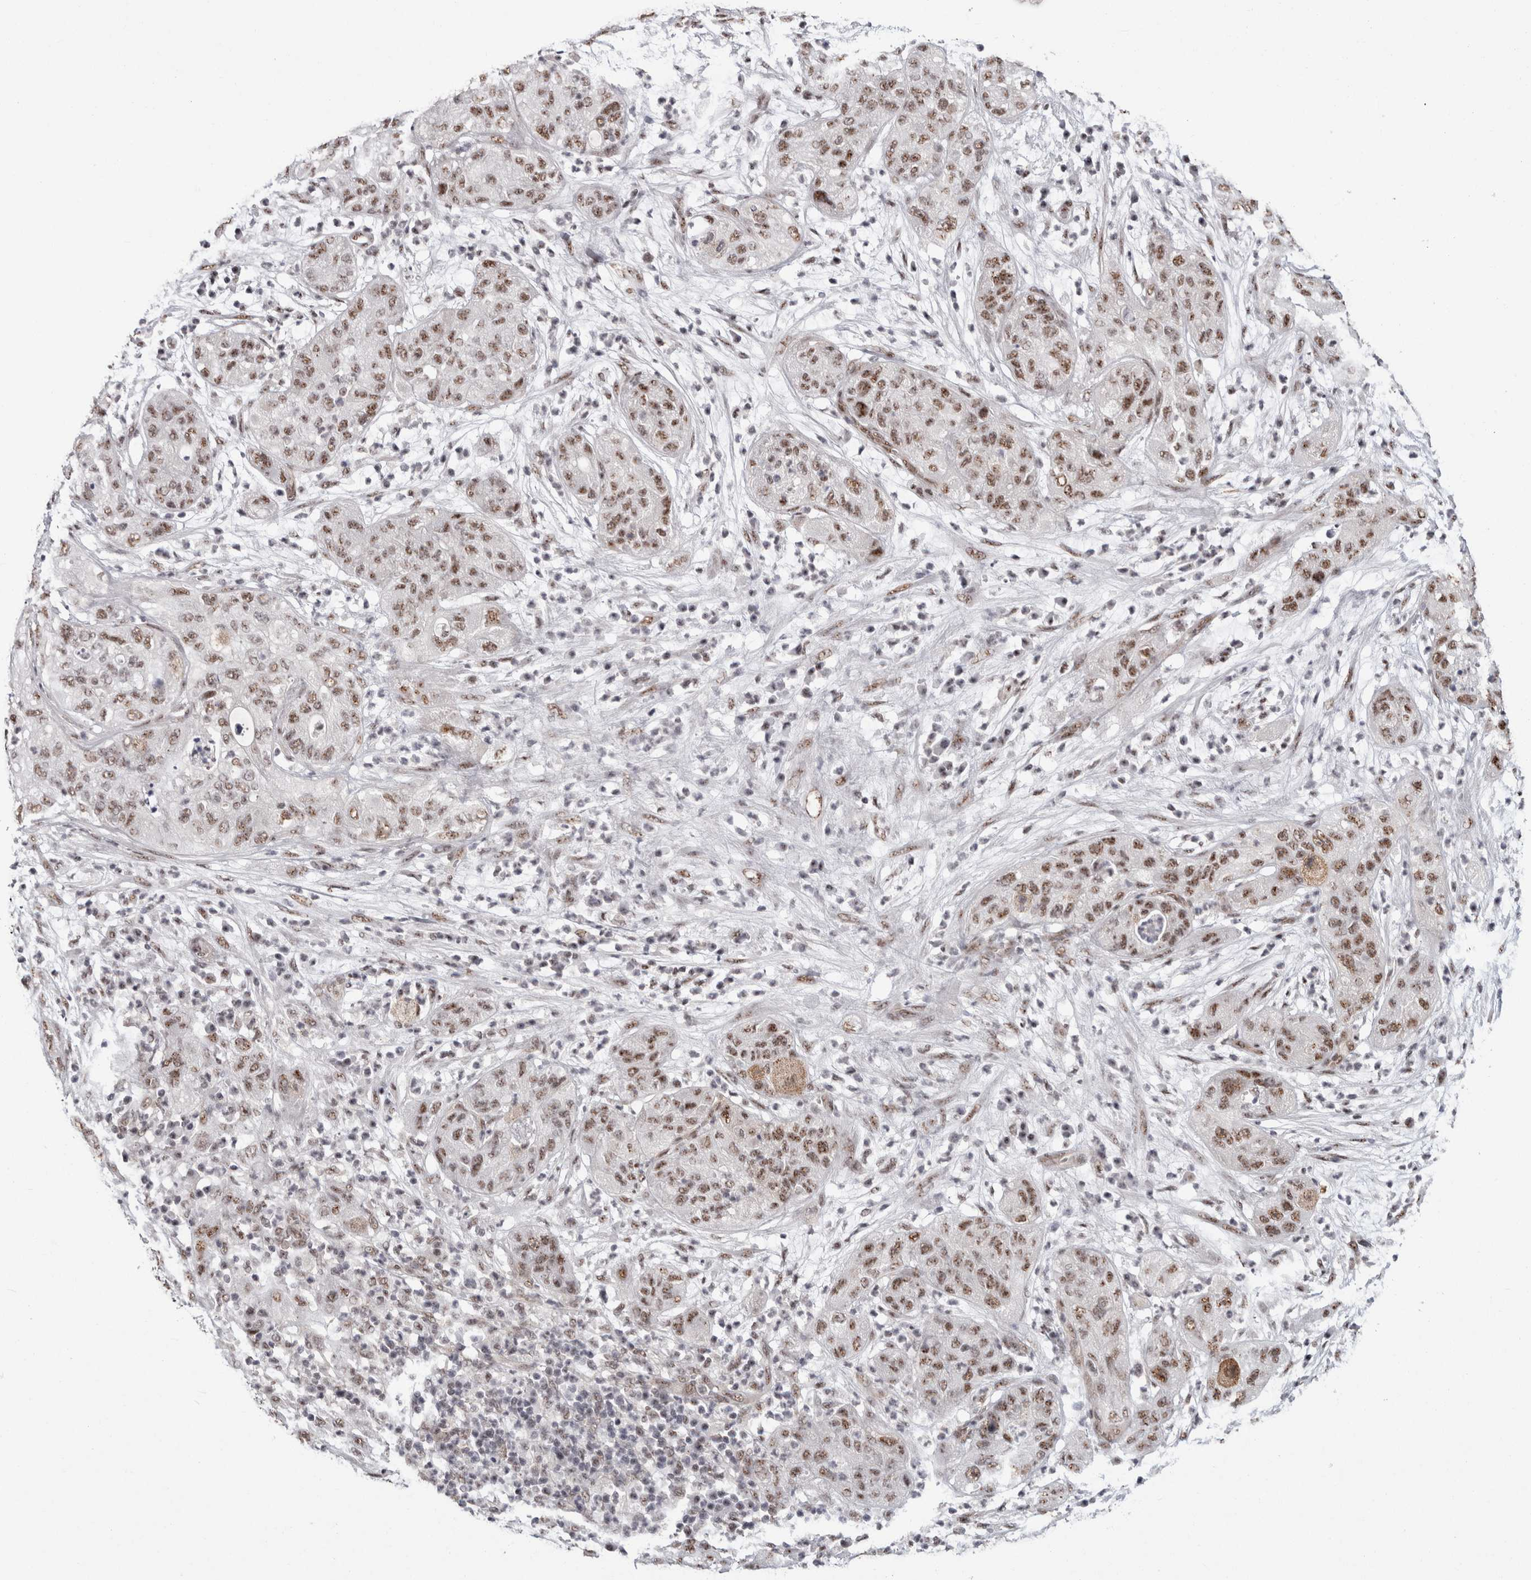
{"staining": {"intensity": "moderate", "quantity": ">75%", "location": "nuclear"}, "tissue": "pancreatic cancer", "cell_type": "Tumor cells", "image_type": "cancer", "snomed": [{"axis": "morphology", "description": "Adenocarcinoma, NOS"}, {"axis": "topography", "description": "Pancreas"}], "caption": "A high-resolution image shows immunohistochemistry (IHC) staining of pancreatic cancer, which reveals moderate nuclear staining in approximately >75% of tumor cells.", "gene": "MKNK1", "patient": {"sex": "female", "age": 78}}